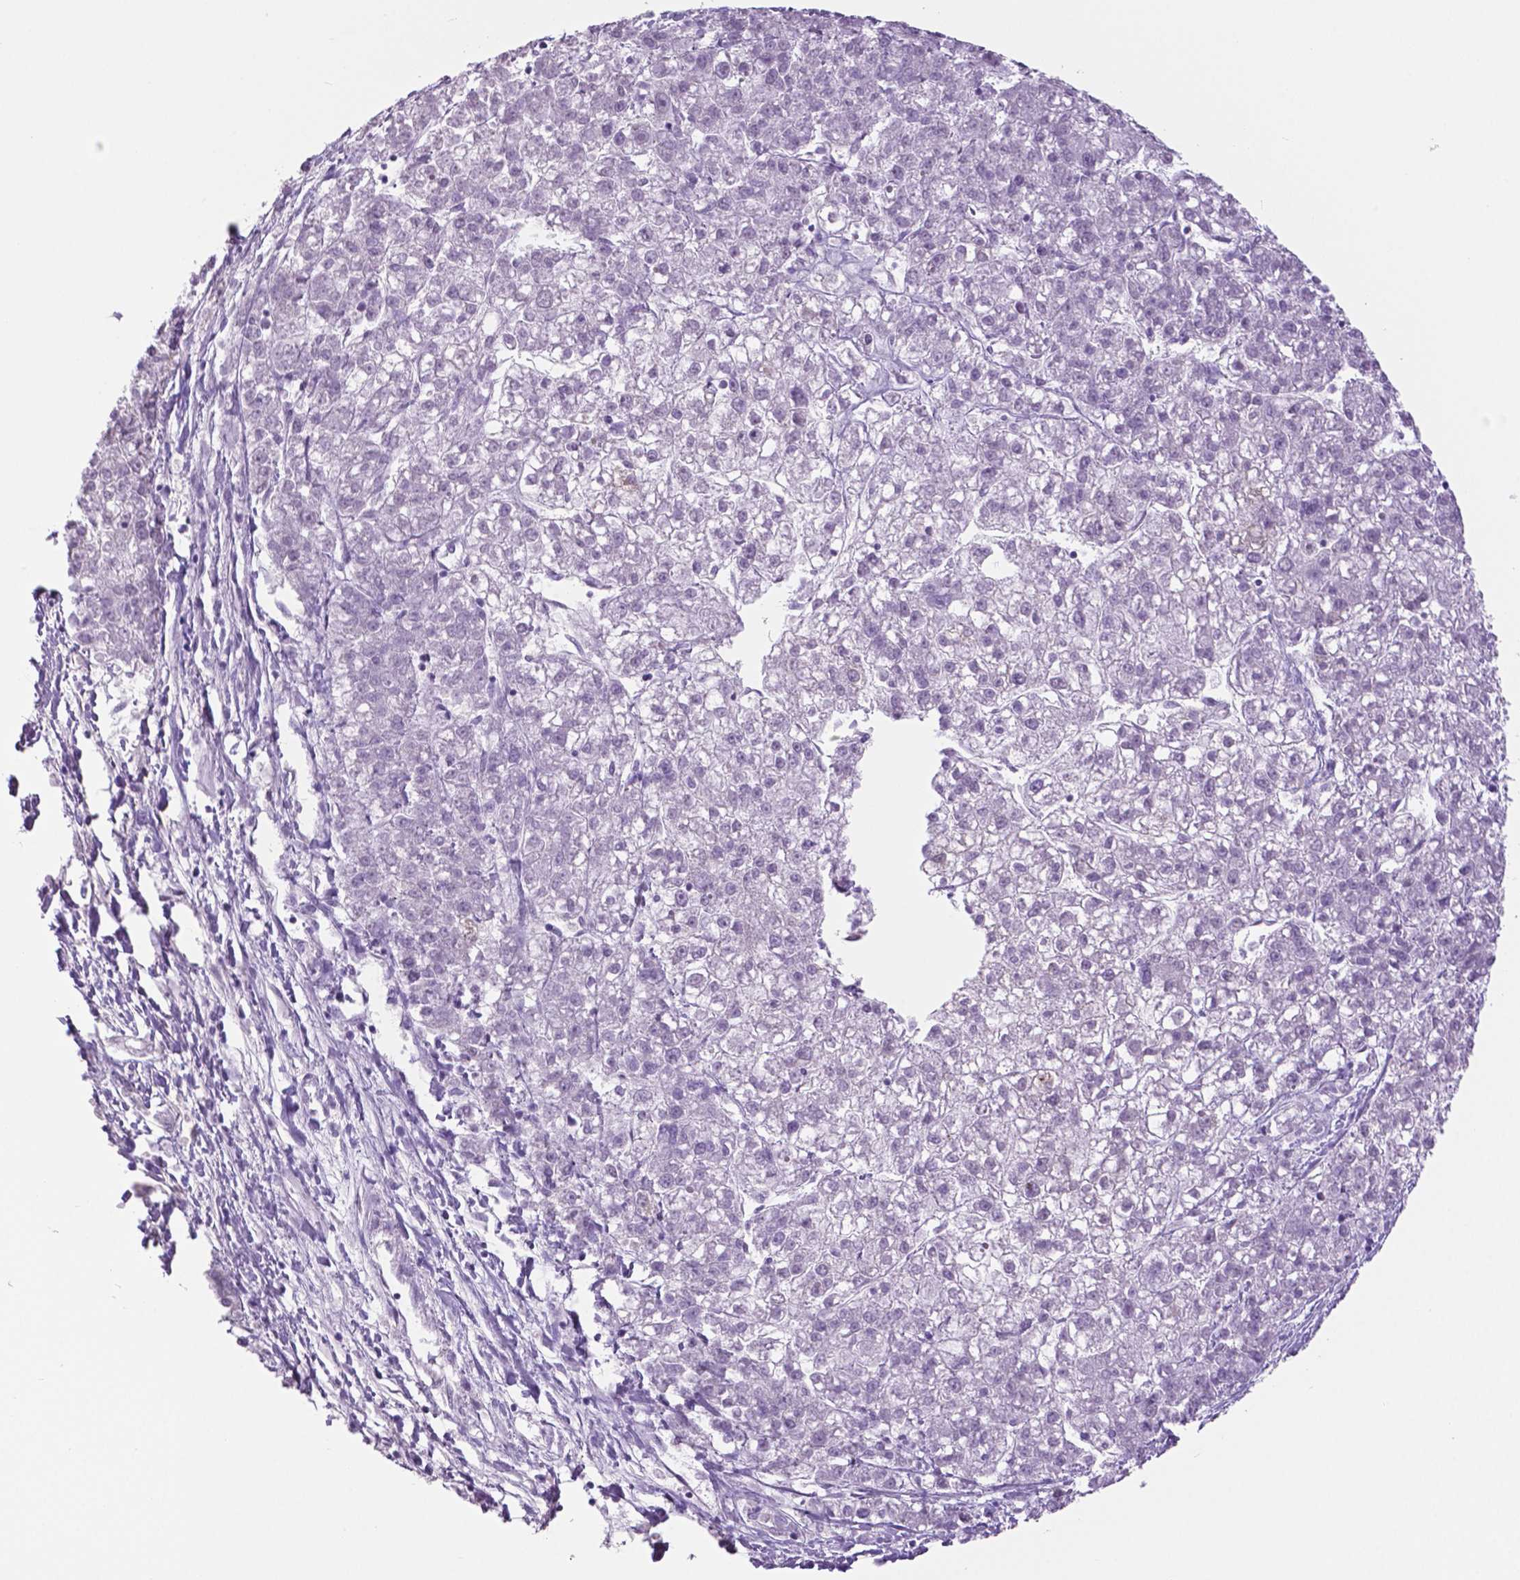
{"staining": {"intensity": "negative", "quantity": "none", "location": "none"}, "tissue": "liver cancer", "cell_type": "Tumor cells", "image_type": "cancer", "snomed": [{"axis": "morphology", "description": "Carcinoma, Hepatocellular, NOS"}, {"axis": "topography", "description": "Liver"}], "caption": "Protein analysis of liver hepatocellular carcinoma shows no significant staining in tumor cells.", "gene": "IGF2BP1", "patient": {"sex": "male", "age": 56}}